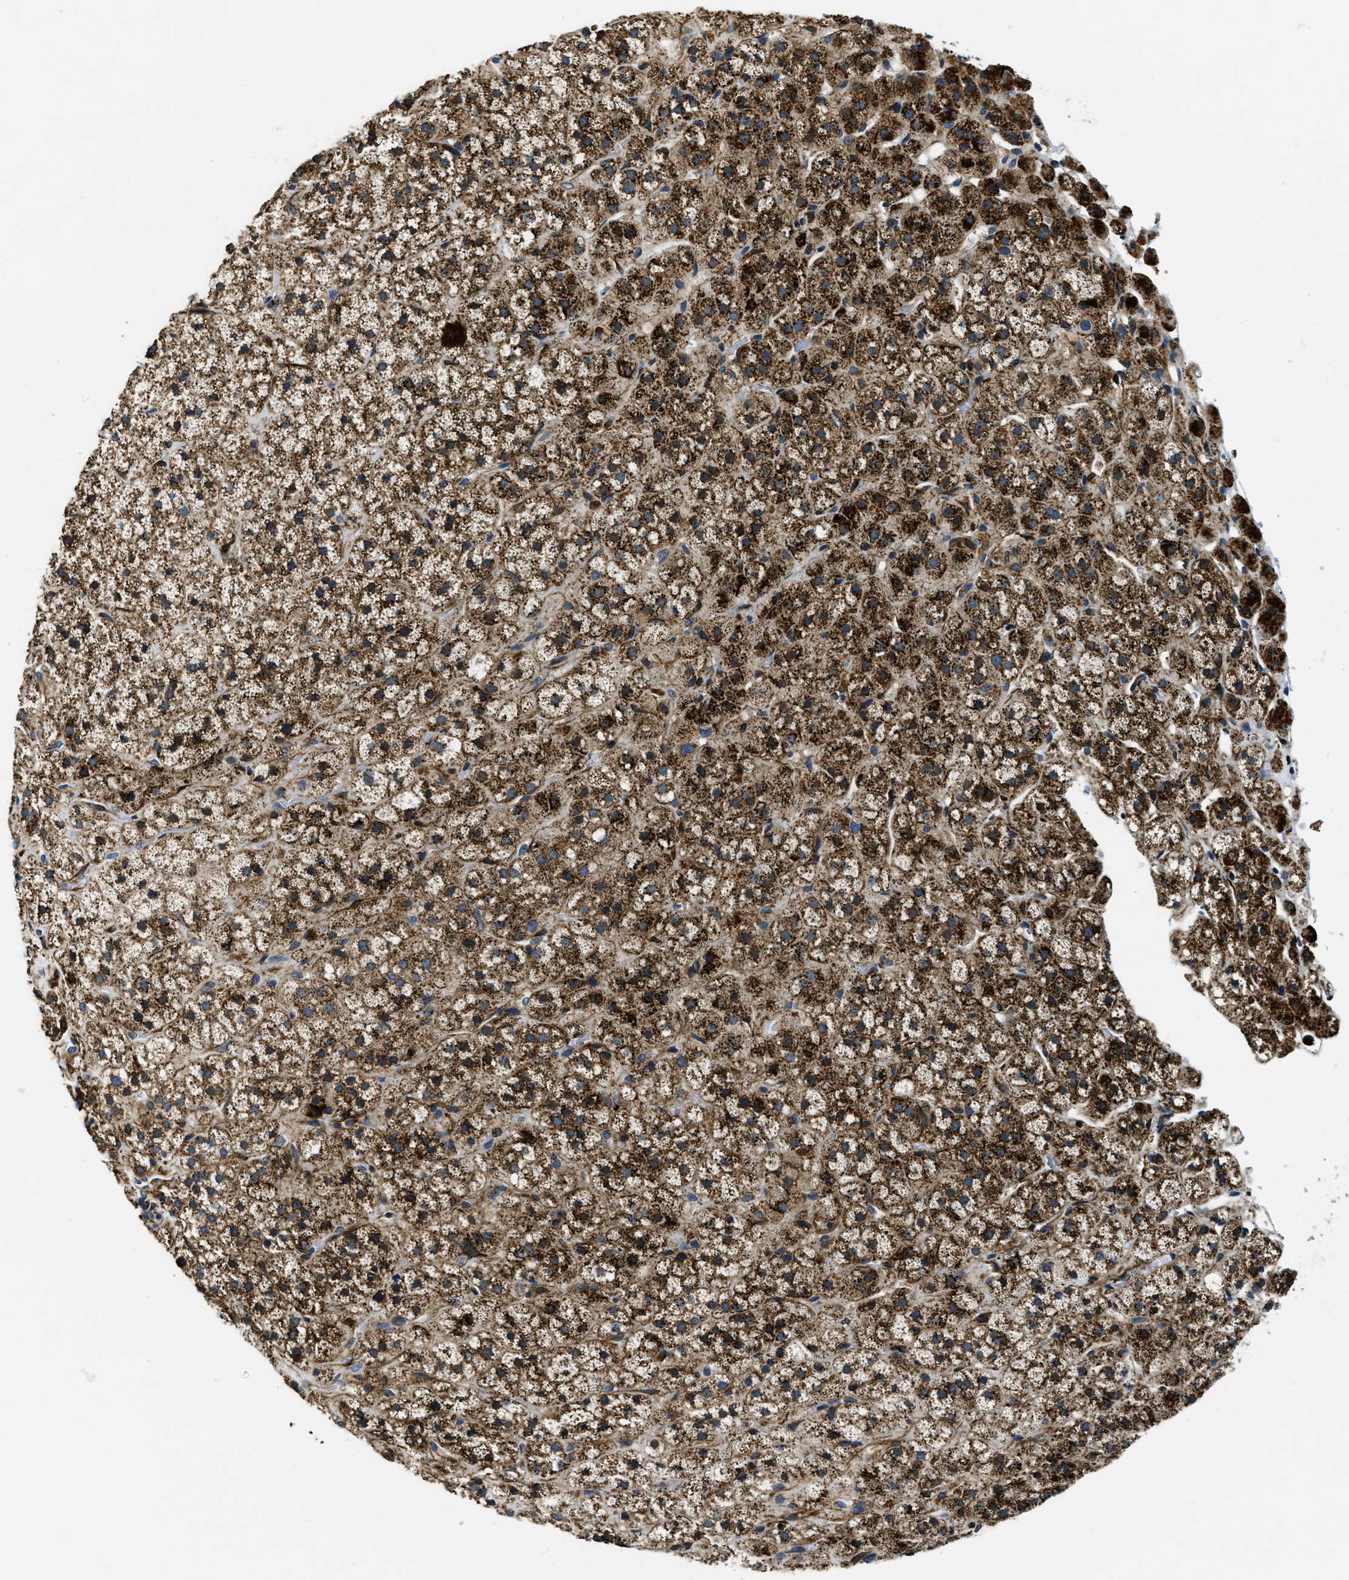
{"staining": {"intensity": "strong", "quantity": ">75%", "location": "cytoplasmic/membranous"}, "tissue": "adrenal gland", "cell_type": "Glandular cells", "image_type": "normal", "snomed": [{"axis": "morphology", "description": "Normal tissue, NOS"}, {"axis": "topography", "description": "Adrenal gland"}], "caption": "Protein staining of unremarkable adrenal gland exhibits strong cytoplasmic/membranous positivity in approximately >75% of glandular cells. (Stains: DAB (3,3'-diaminobenzidine) in brown, nuclei in blue, Microscopy: brightfield microscopy at high magnification).", "gene": "GNS", "patient": {"sex": "male", "age": 56}}